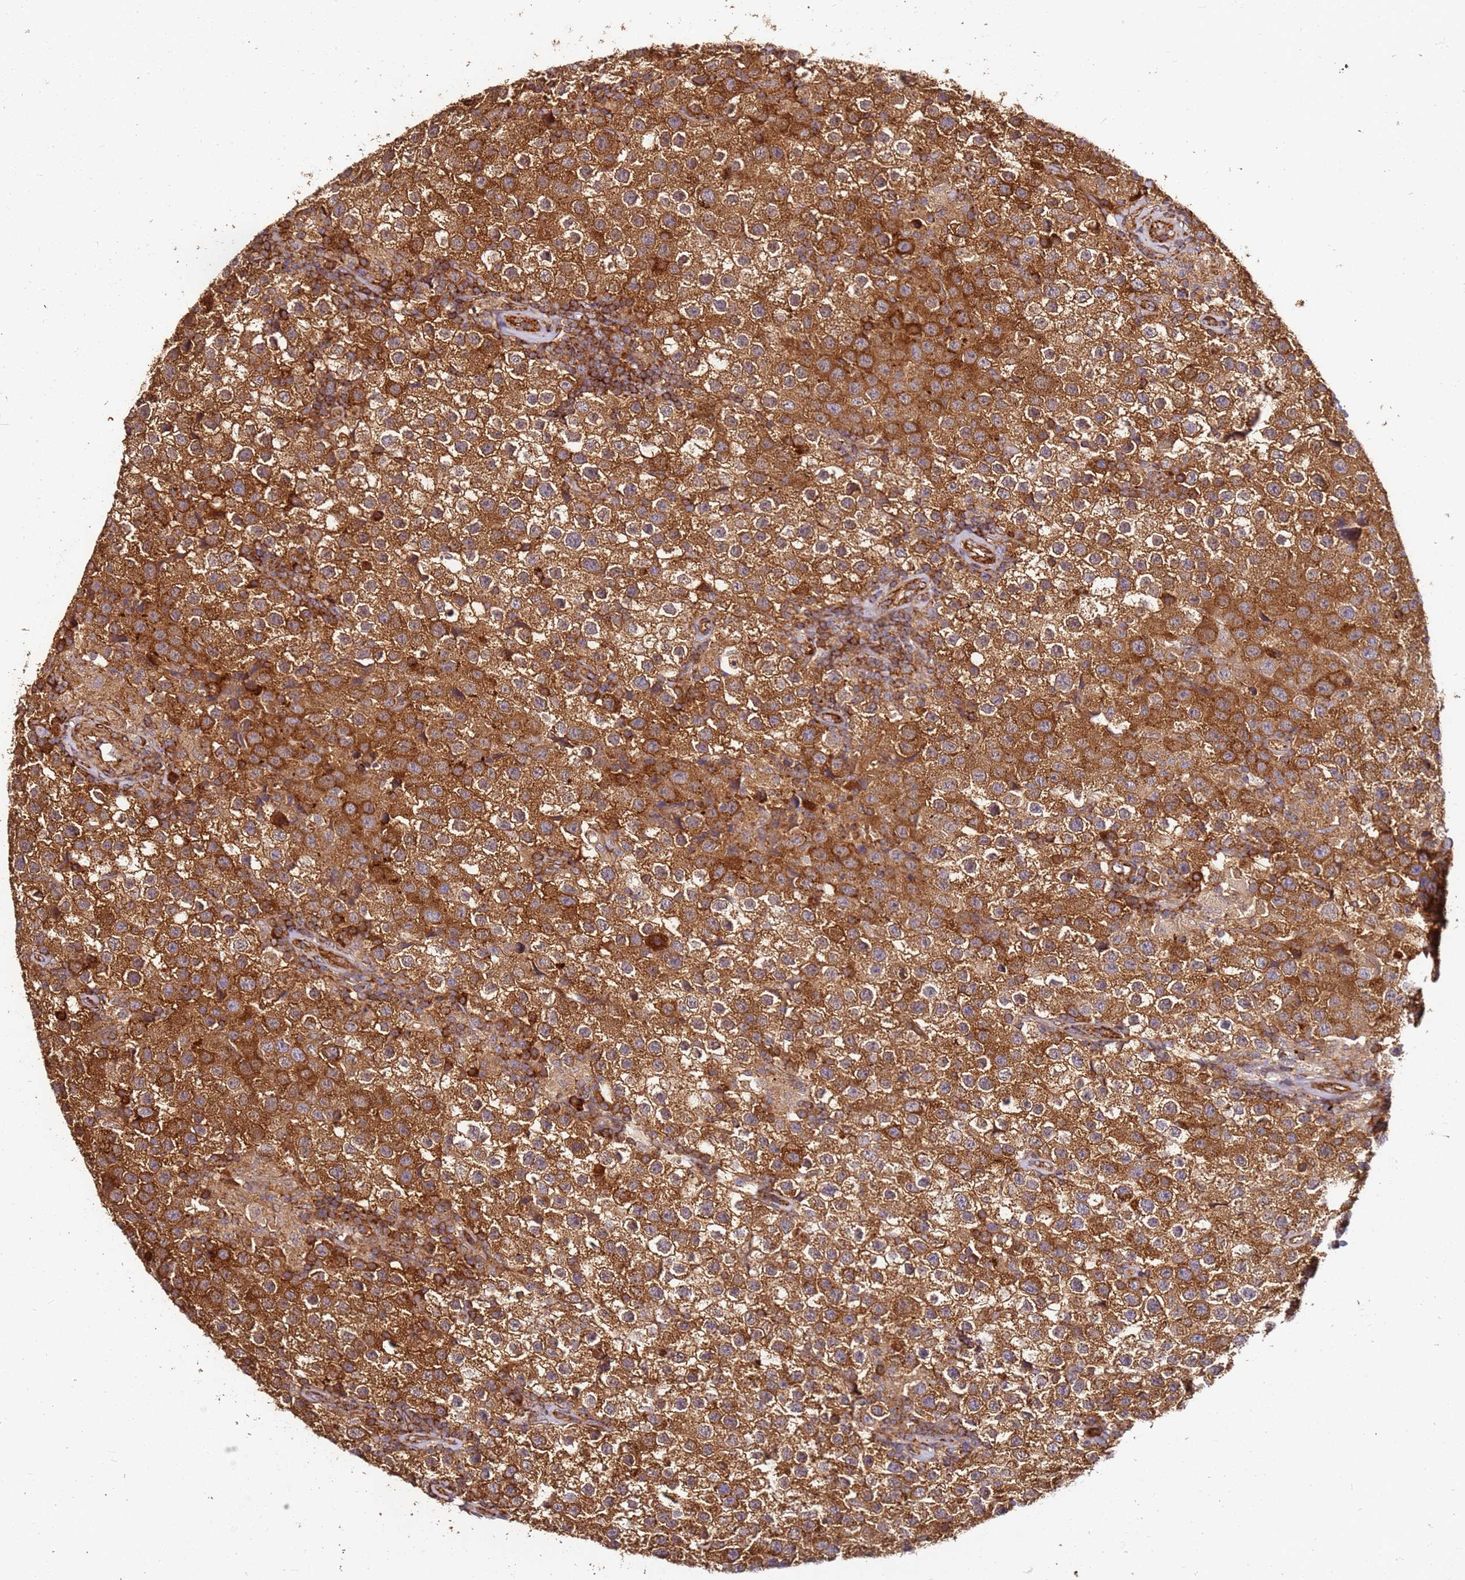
{"staining": {"intensity": "strong", "quantity": ">75%", "location": "cytoplasmic/membranous"}, "tissue": "testis cancer", "cell_type": "Tumor cells", "image_type": "cancer", "snomed": [{"axis": "morphology", "description": "Seminoma, NOS"}, {"axis": "morphology", "description": "Carcinoma, Embryonal, NOS"}, {"axis": "topography", "description": "Testis"}], "caption": "Protein staining reveals strong cytoplasmic/membranous positivity in about >75% of tumor cells in testis cancer.", "gene": "DVL3", "patient": {"sex": "male", "age": 41}}